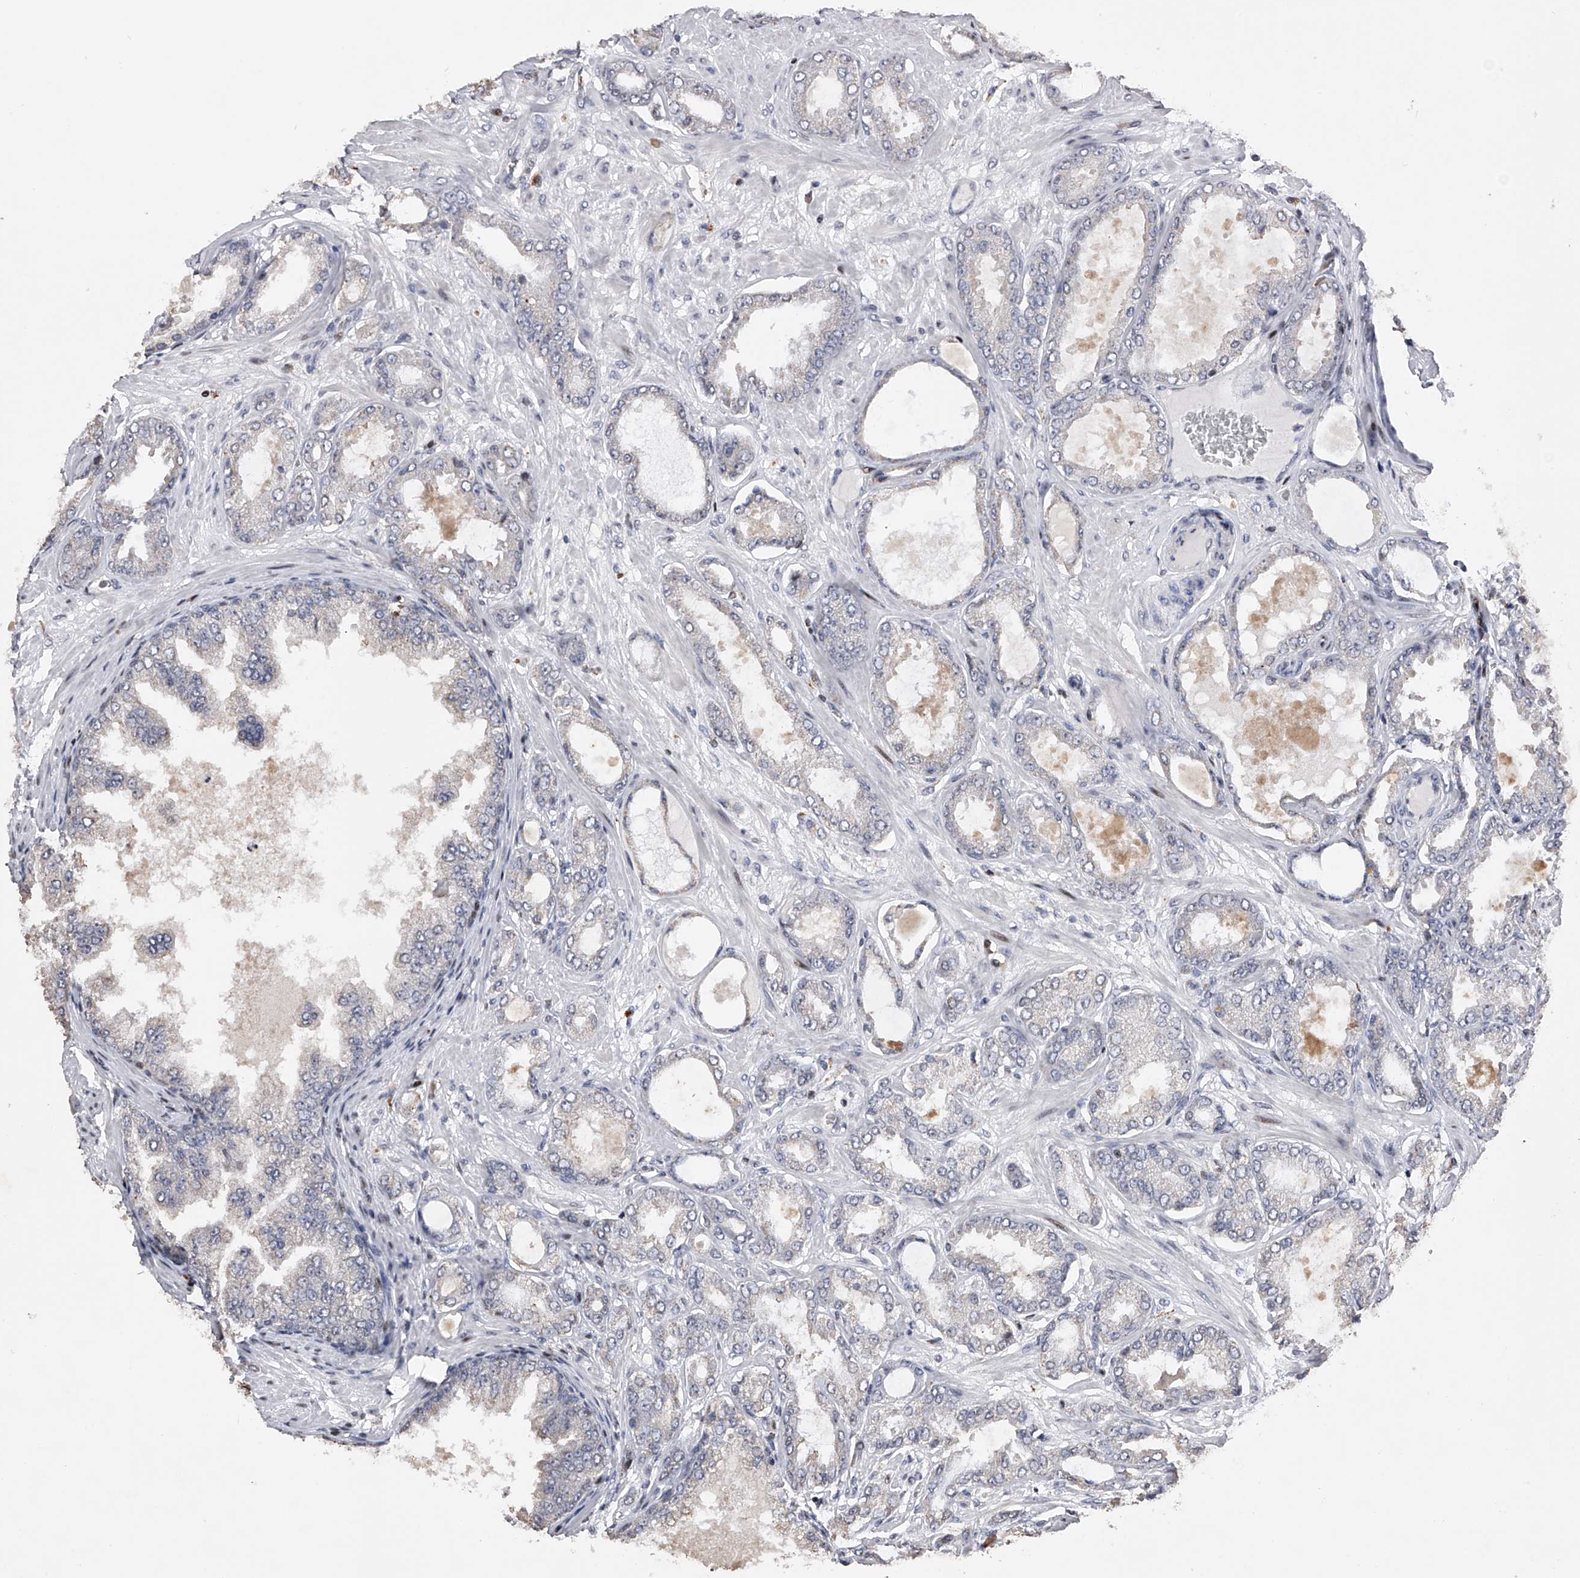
{"staining": {"intensity": "negative", "quantity": "none", "location": "none"}, "tissue": "prostate cancer", "cell_type": "Tumor cells", "image_type": "cancer", "snomed": [{"axis": "morphology", "description": "Adenocarcinoma, Low grade"}, {"axis": "topography", "description": "Prostate"}], "caption": "Histopathology image shows no significant protein expression in tumor cells of prostate cancer. (Brightfield microscopy of DAB (3,3'-diaminobenzidine) immunohistochemistry at high magnification).", "gene": "RWDD2A", "patient": {"sex": "male", "age": 63}}